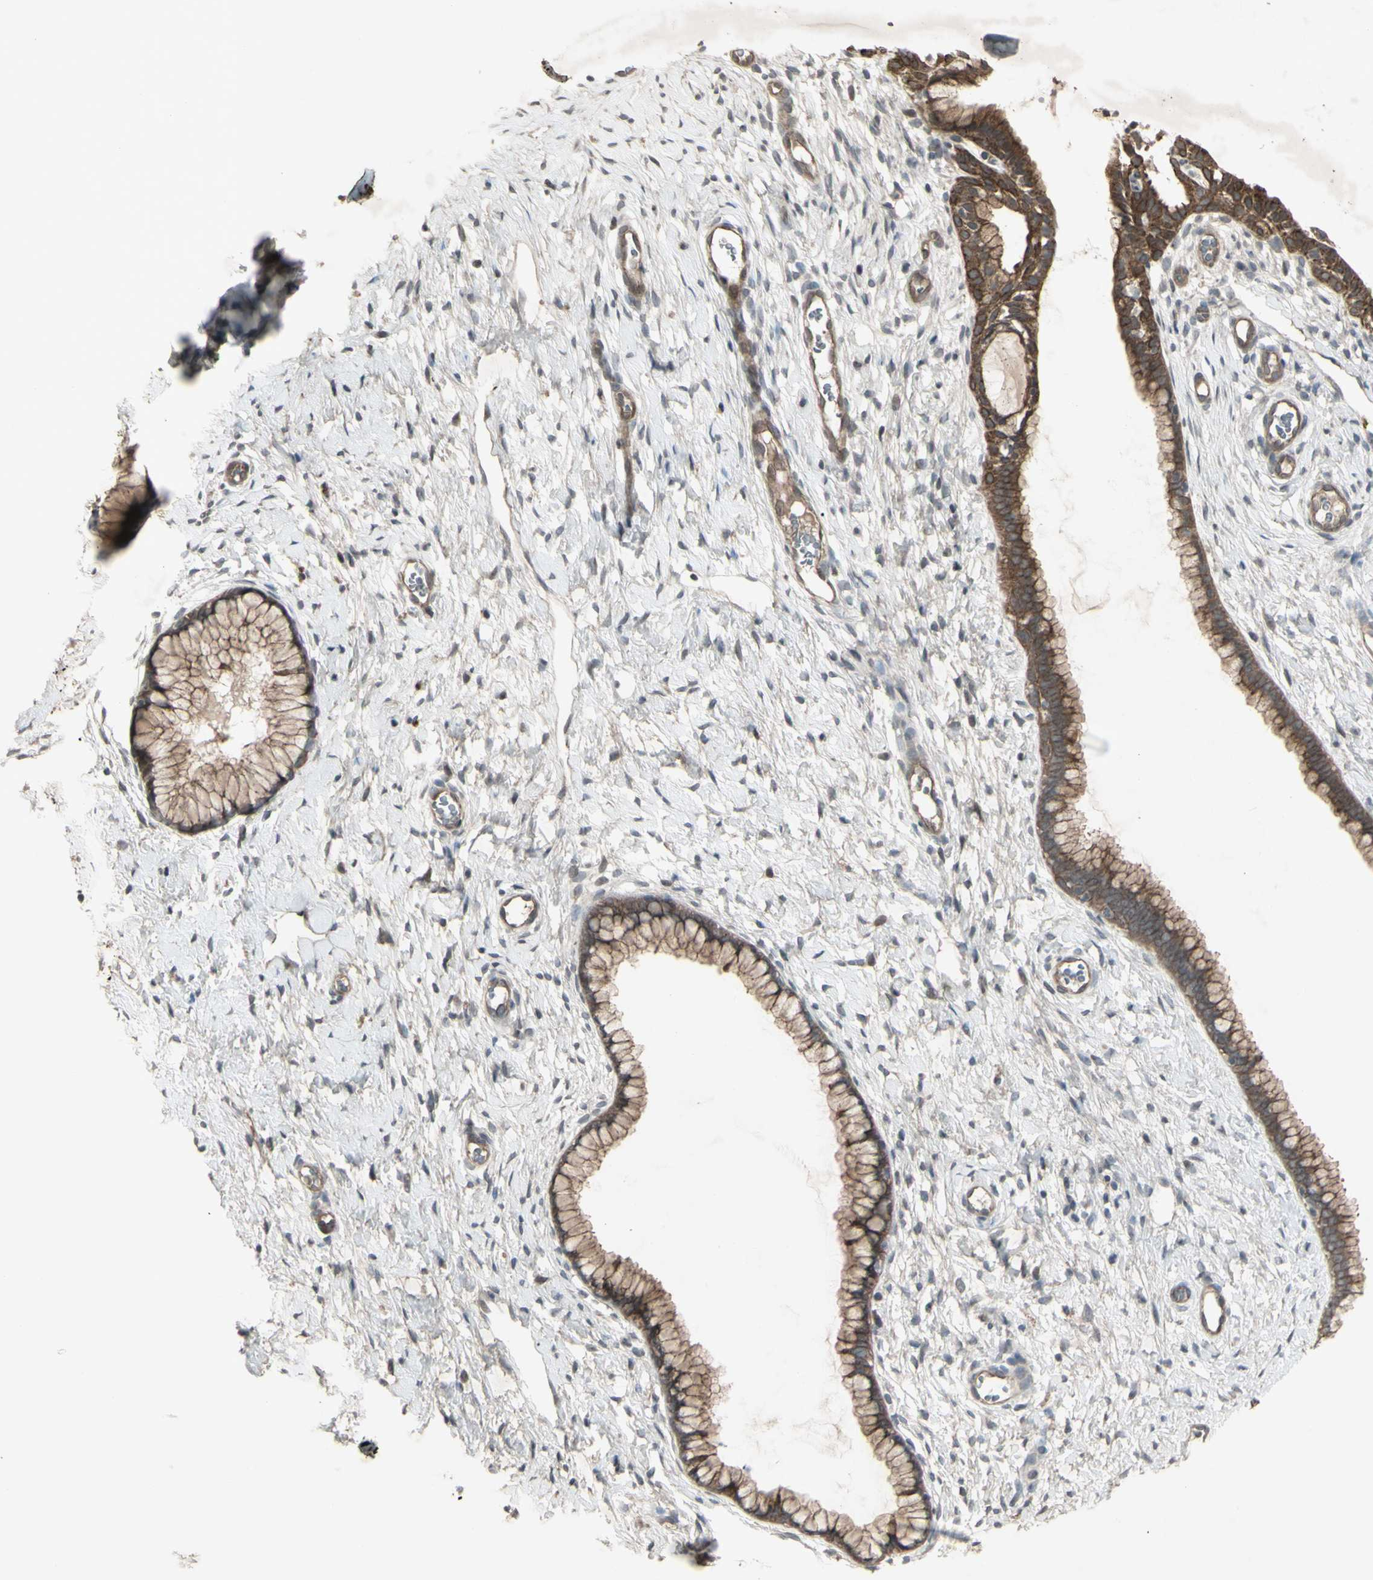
{"staining": {"intensity": "moderate", "quantity": ">75%", "location": "cytoplasmic/membranous"}, "tissue": "cervix", "cell_type": "Glandular cells", "image_type": "normal", "snomed": [{"axis": "morphology", "description": "Normal tissue, NOS"}, {"axis": "topography", "description": "Cervix"}], "caption": "High-power microscopy captured an immunohistochemistry (IHC) photomicrograph of unremarkable cervix, revealing moderate cytoplasmic/membranous positivity in approximately >75% of glandular cells.", "gene": "JAG1", "patient": {"sex": "female", "age": 65}}